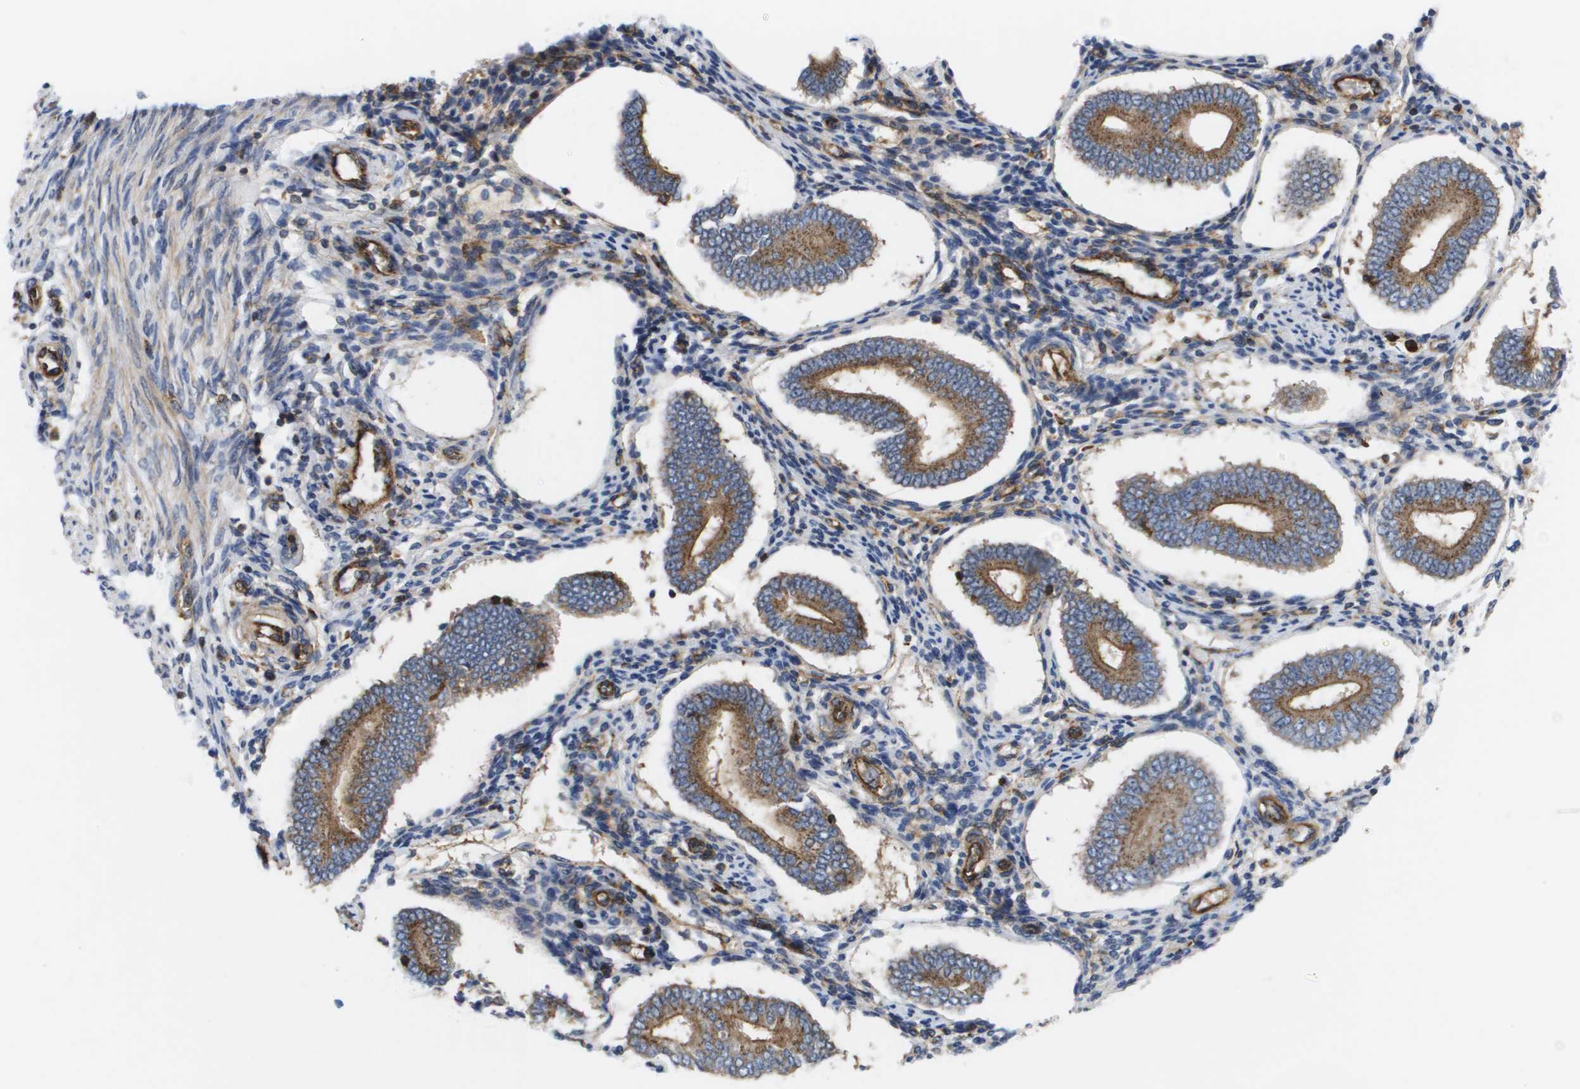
{"staining": {"intensity": "negative", "quantity": "none", "location": "none"}, "tissue": "endometrium", "cell_type": "Cells in endometrial stroma", "image_type": "normal", "snomed": [{"axis": "morphology", "description": "Normal tissue, NOS"}, {"axis": "topography", "description": "Endometrium"}], "caption": "High power microscopy histopathology image of an immunohistochemistry histopathology image of unremarkable endometrium, revealing no significant expression in cells in endometrial stroma. (DAB IHC visualized using brightfield microscopy, high magnification).", "gene": "BST2", "patient": {"sex": "female", "age": 42}}